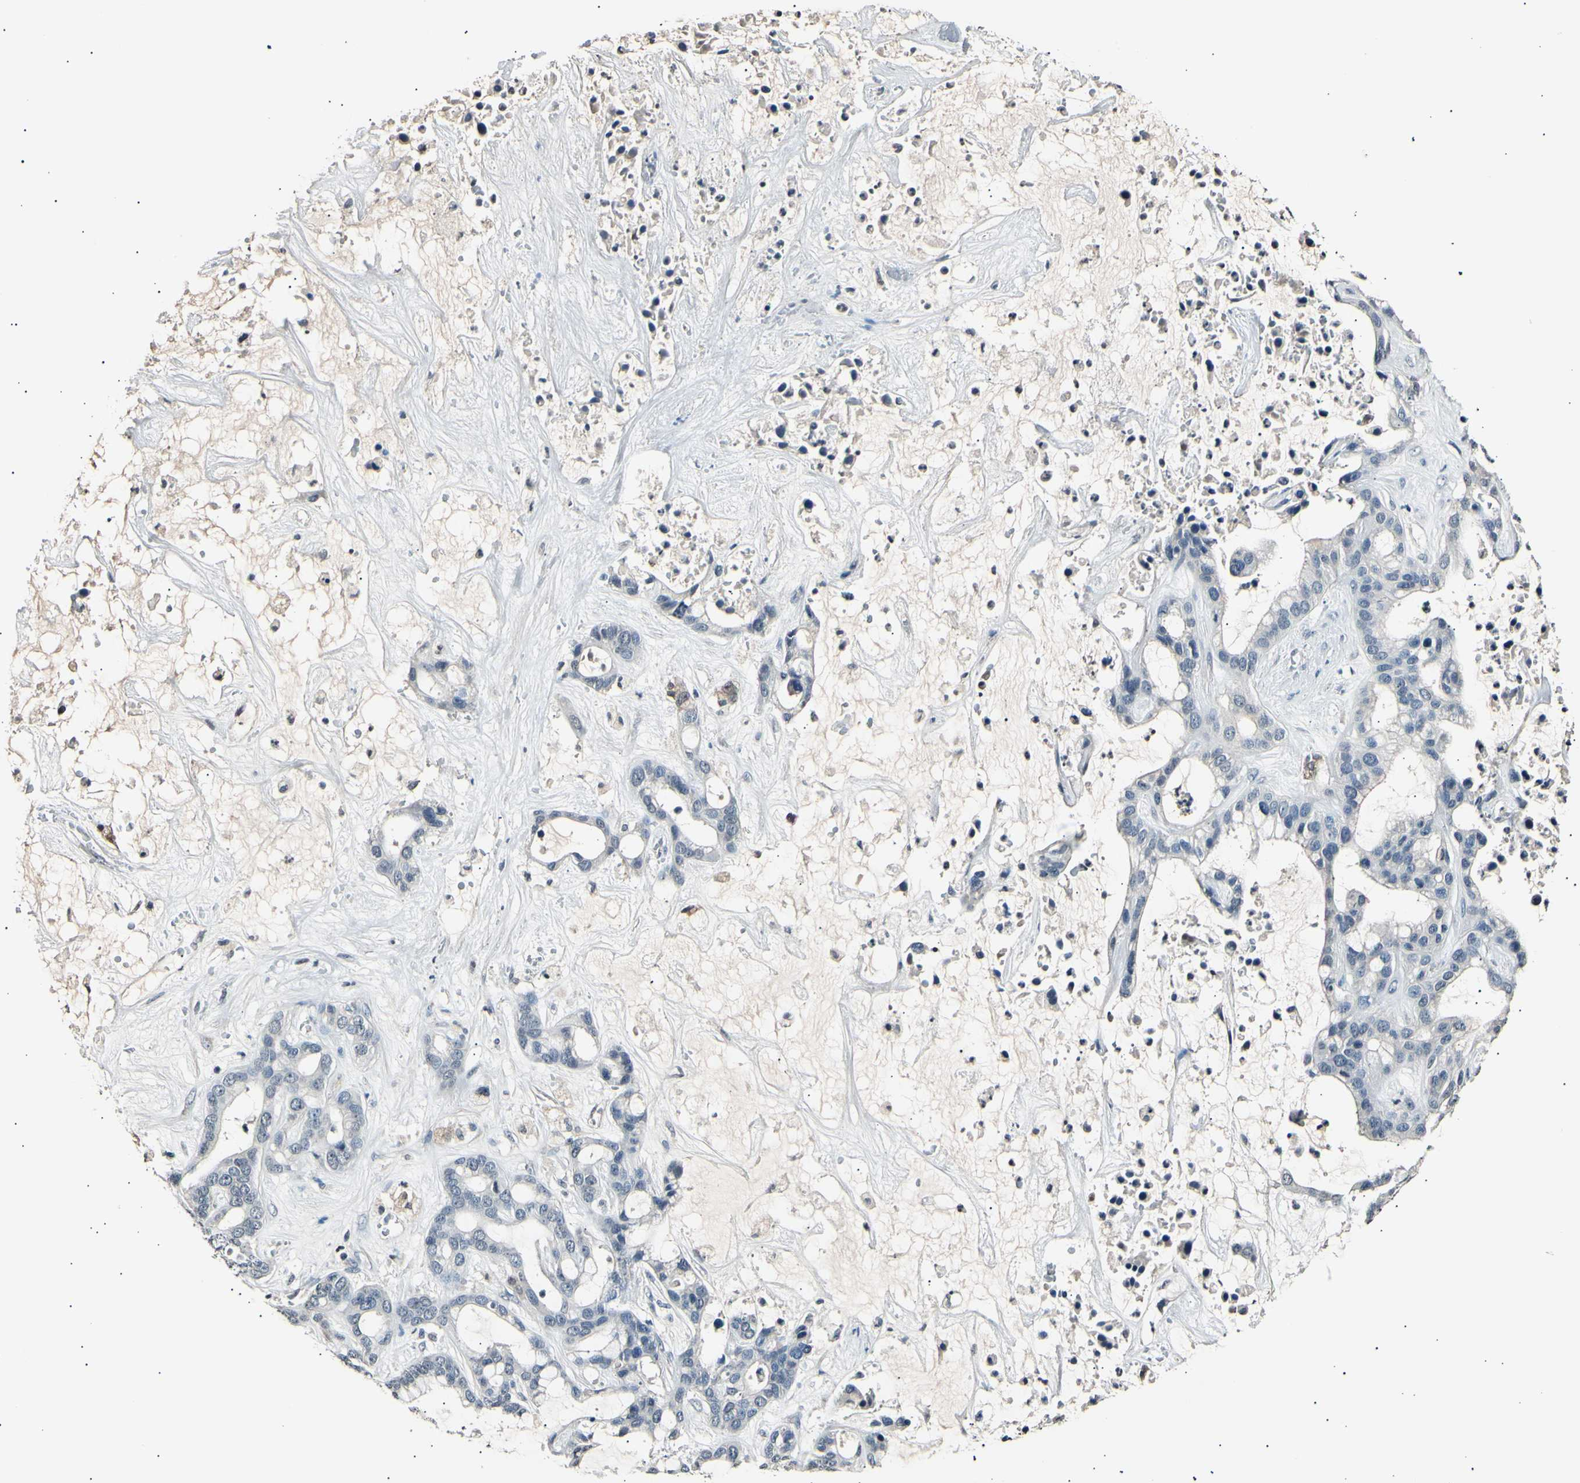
{"staining": {"intensity": "negative", "quantity": "none", "location": "none"}, "tissue": "liver cancer", "cell_type": "Tumor cells", "image_type": "cancer", "snomed": [{"axis": "morphology", "description": "Cholangiocarcinoma"}, {"axis": "topography", "description": "Liver"}], "caption": "Liver cancer stained for a protein using IHC reveals no positivity tumor cells.", "gene": "AK1", "patient": {"sex": "female", "age": 65}}